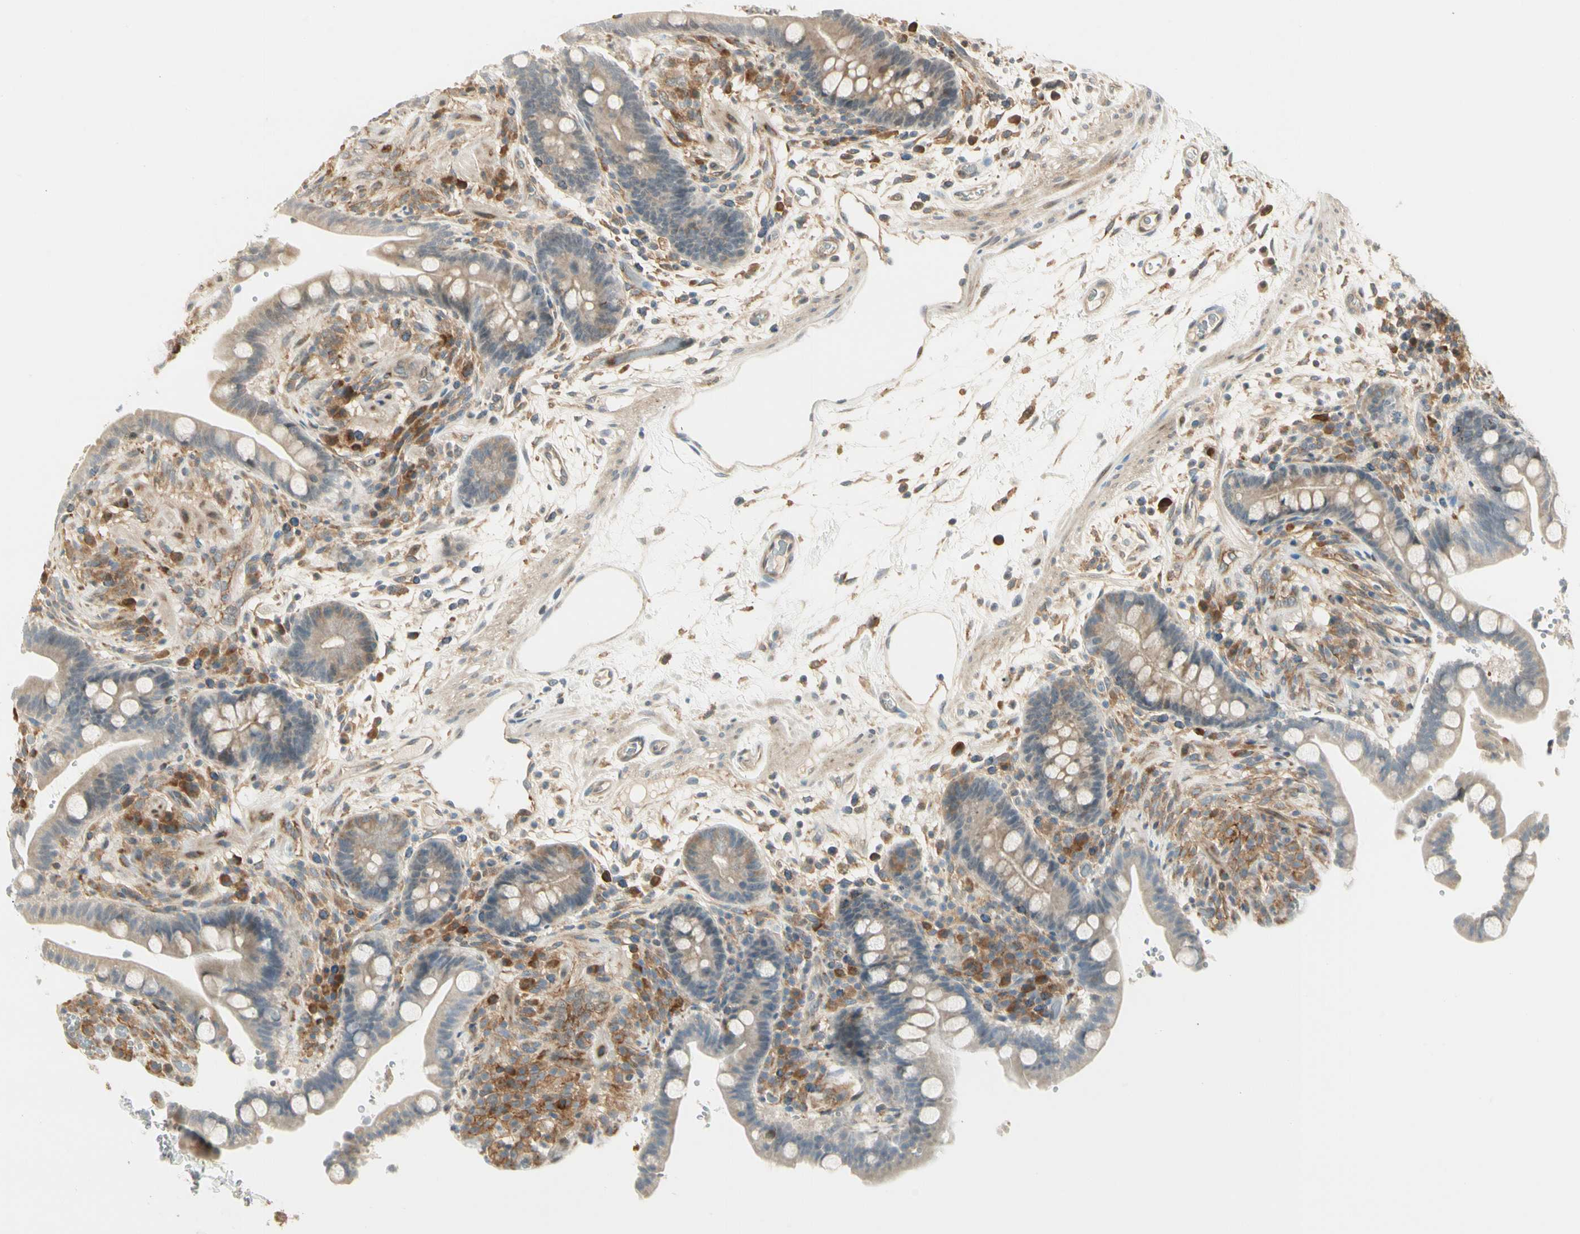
{"staining": {"intensity": "moderate", "quantity": ">75%", "location": "cytoplasmic/membranous"}, "tissue": "colon", "cell_type": "Endothelial cells", "image_type": "normal", "snomed": [{"axis": "morphology", "description": "Normal tissue, NOS"}, {"axis": "topography", "description": "Colon"}], "caption": "Approximately >75% of endothelial cells in unremarkable colon exhibit moderate cytoplasmic/membranous protein expression as visualized by brown immunohistochemical staining.", "gene": "FNDC3B", "patient": {"sex": "male", "age": 73}}